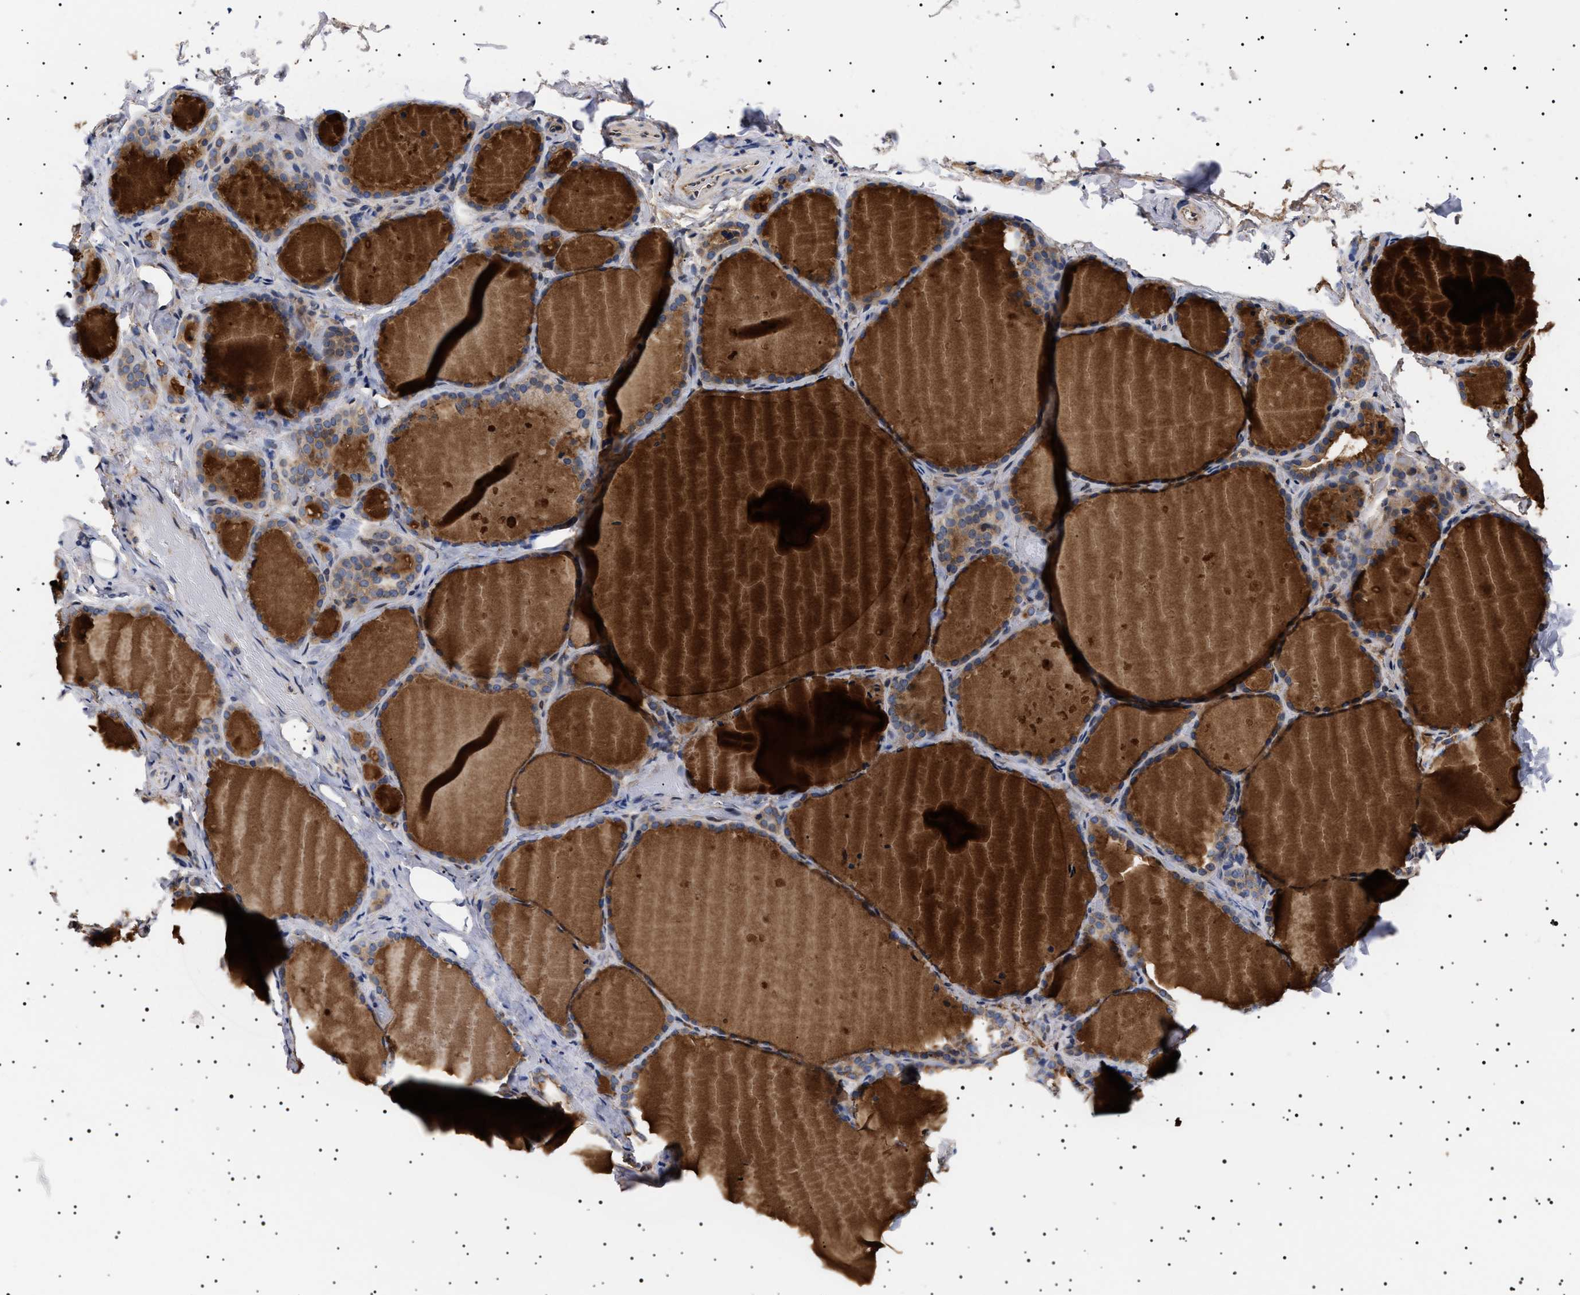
{"staining": {"intensity": "moderate", "quantity": ">75%", "location": "cytoplasmic/membranous"}, "tissue": "thyroid gland", "cell_type": "Glandular cells", "image_type": "normal", "snomed": [{"axis": "morphology", "description": "Normal tissue, NOS"}, {"axis": "topography", "description": "Thyroid gland"}], "caption": "Glandular cells exhibit medium levels of moderate cytoplasmic/membranous positivity in about >75% of cells in unremarkable human thyroid gland.", "gene": "KRBA1", "patient": {"sex": "female", "age": 44}}